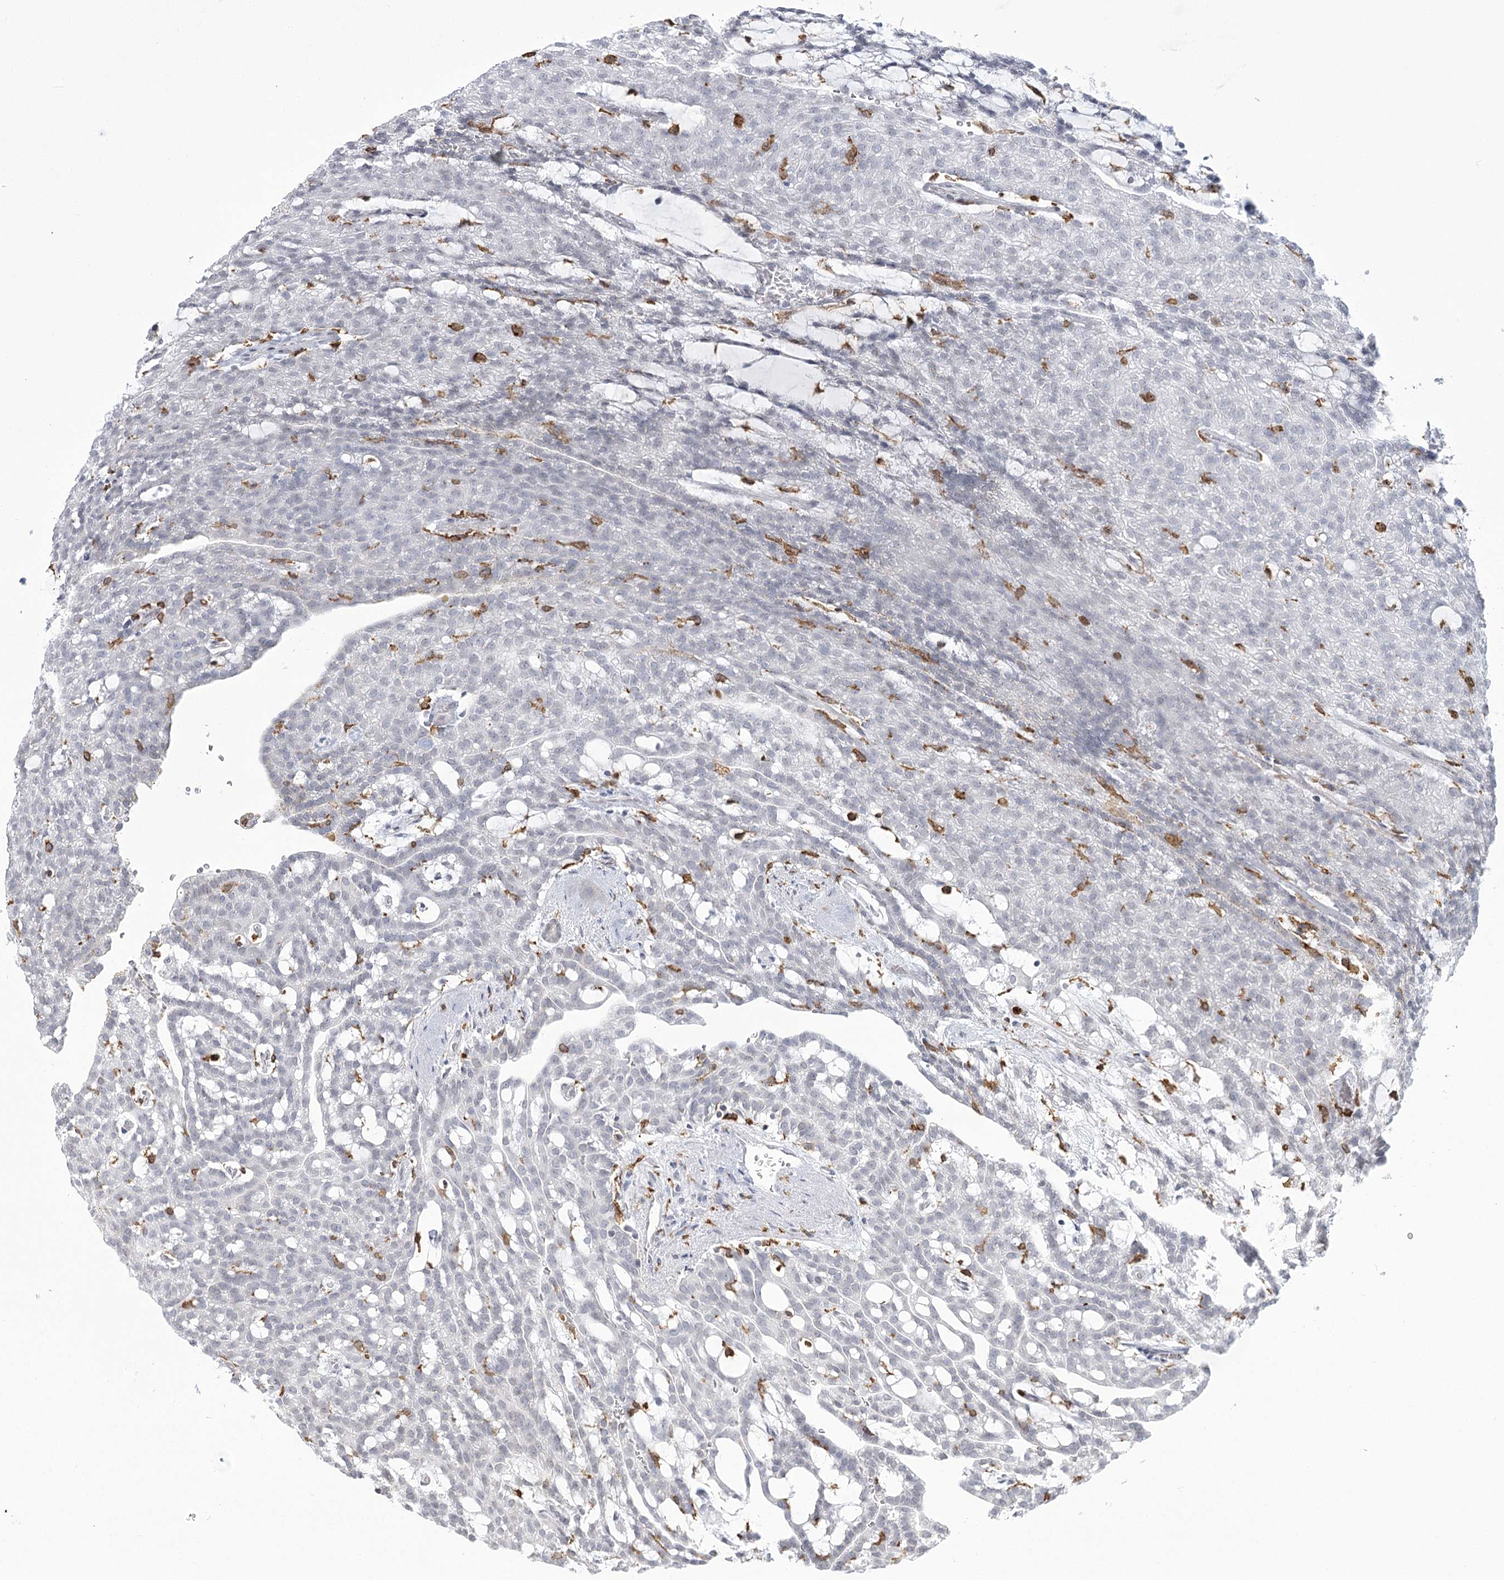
{"staining": {"intensity": "negative", "quantity": "none", "location": "none"}, "tissue": "renal cancer", "cell_type": "Tumor cells", "image_type": "cancer", "snomed": [{"axis": "morphology", "description": "Adenocarcinoma, NOS"}, {"axis": "topography", "description": "Kidney"}], "caption": "An immunohistochemistry image of renal adenocarcinoma is shown. There is no staining in tumor cells of renal adenocarcinoma.", "gene": "C11orf1", "patient": {"sex": "male", "age": 63}}